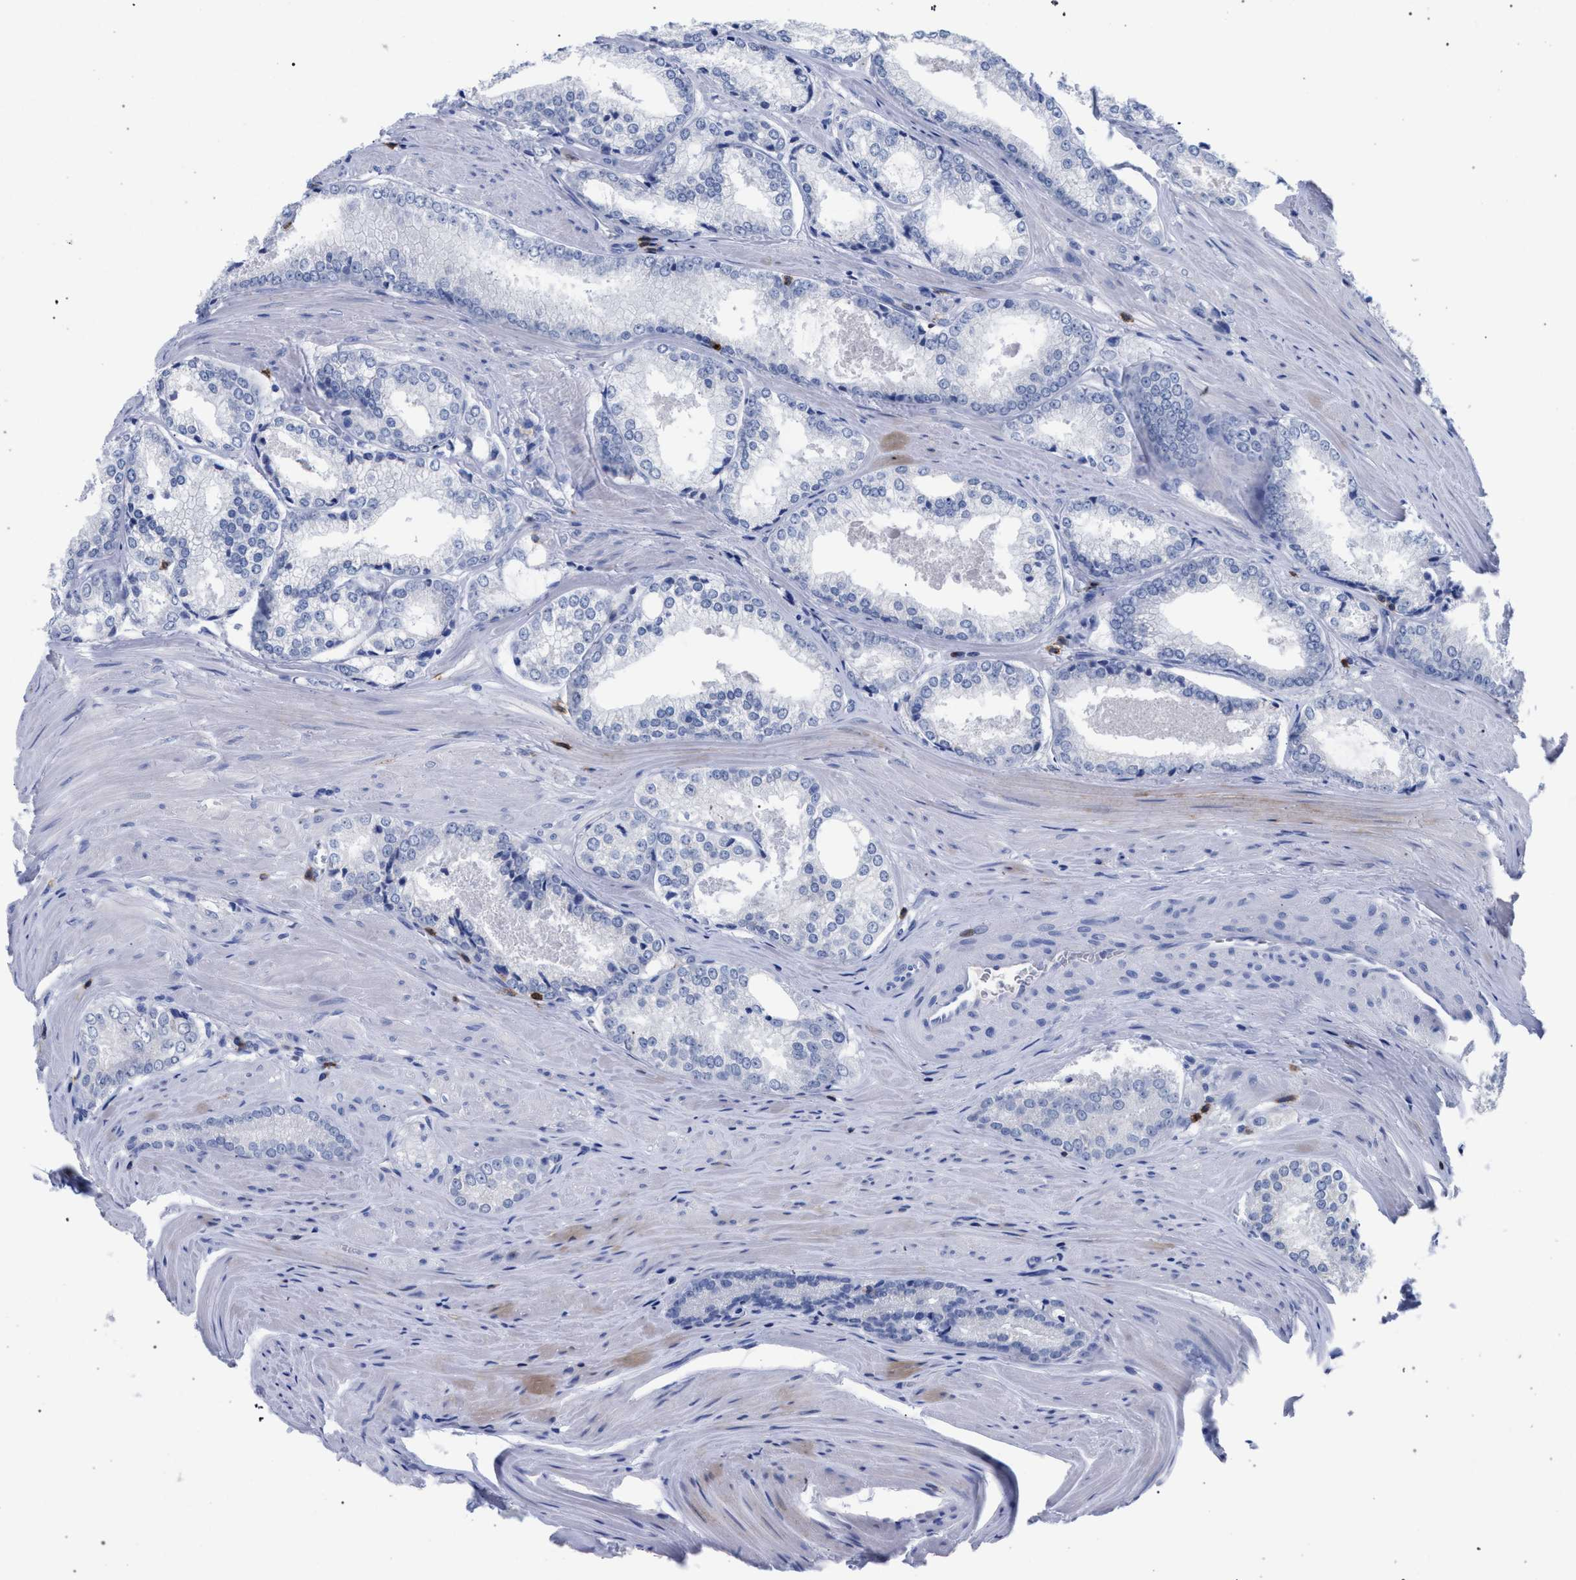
{"staining": {"intensity": "negative", "quantity": "none", "location": "none"}, "tissue": "prostate cancer", "cell_type": "Tumor cells", "image_type": "cancer", "snomed": [{"axis": "morphology", "description": "Adenocarcinoma, Low grade"}, {"axis": "topography", "description": "Prostate"}], "caption": "Immunohistochemical staining of prostate low-grade adenocarcinoma reveals no significant positivity in tumor cells.", "gene": "KLRK1", "patient": {"sex": "male", "age": 64}}